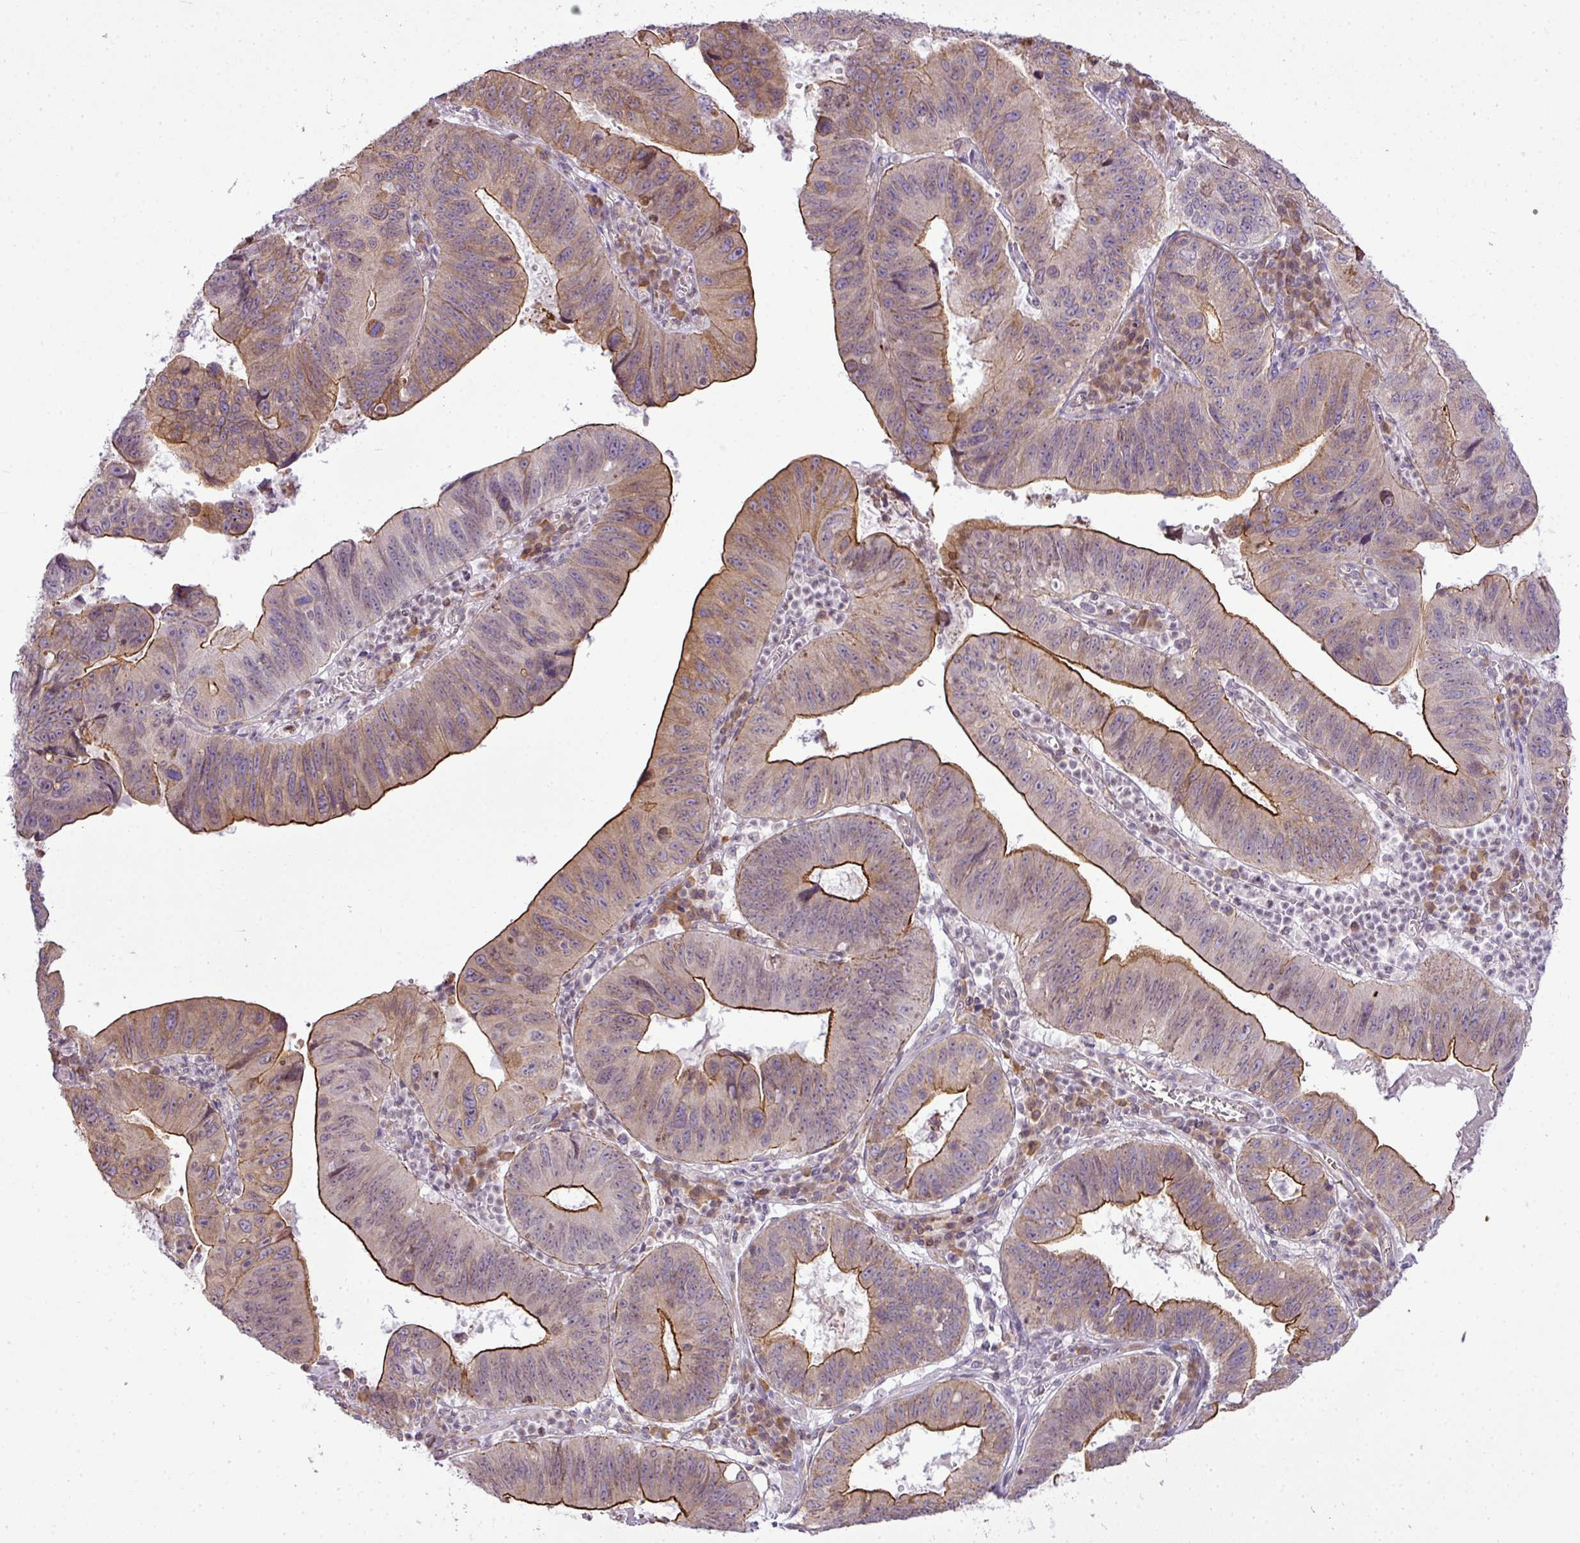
{"staining": {"intensity": "strong", "quantity": "<25%", "location": "cytoplasmic/membranous"}, "tissue": "stomach cancer", "cell_type": "Tumor cells", "image_type": "cancer", "snomed": [{"axis": "morphology", "description": "Adenocarcinoma, NOS"}, {"axis": "topography", "description": "Stomach"}], "caption": "Protein expression analysis of stomach cancer exhibits strong cytoplasmic/membranous staining in approximately <25% of tumor cells. The staining was performed using DAB to visualize the protein expression in brown, while the nuclei were stained in blue with hematoxylin (Magnification: 20x).", "gene": "COX18", "patient": {"sex": "male", "age": 59}}